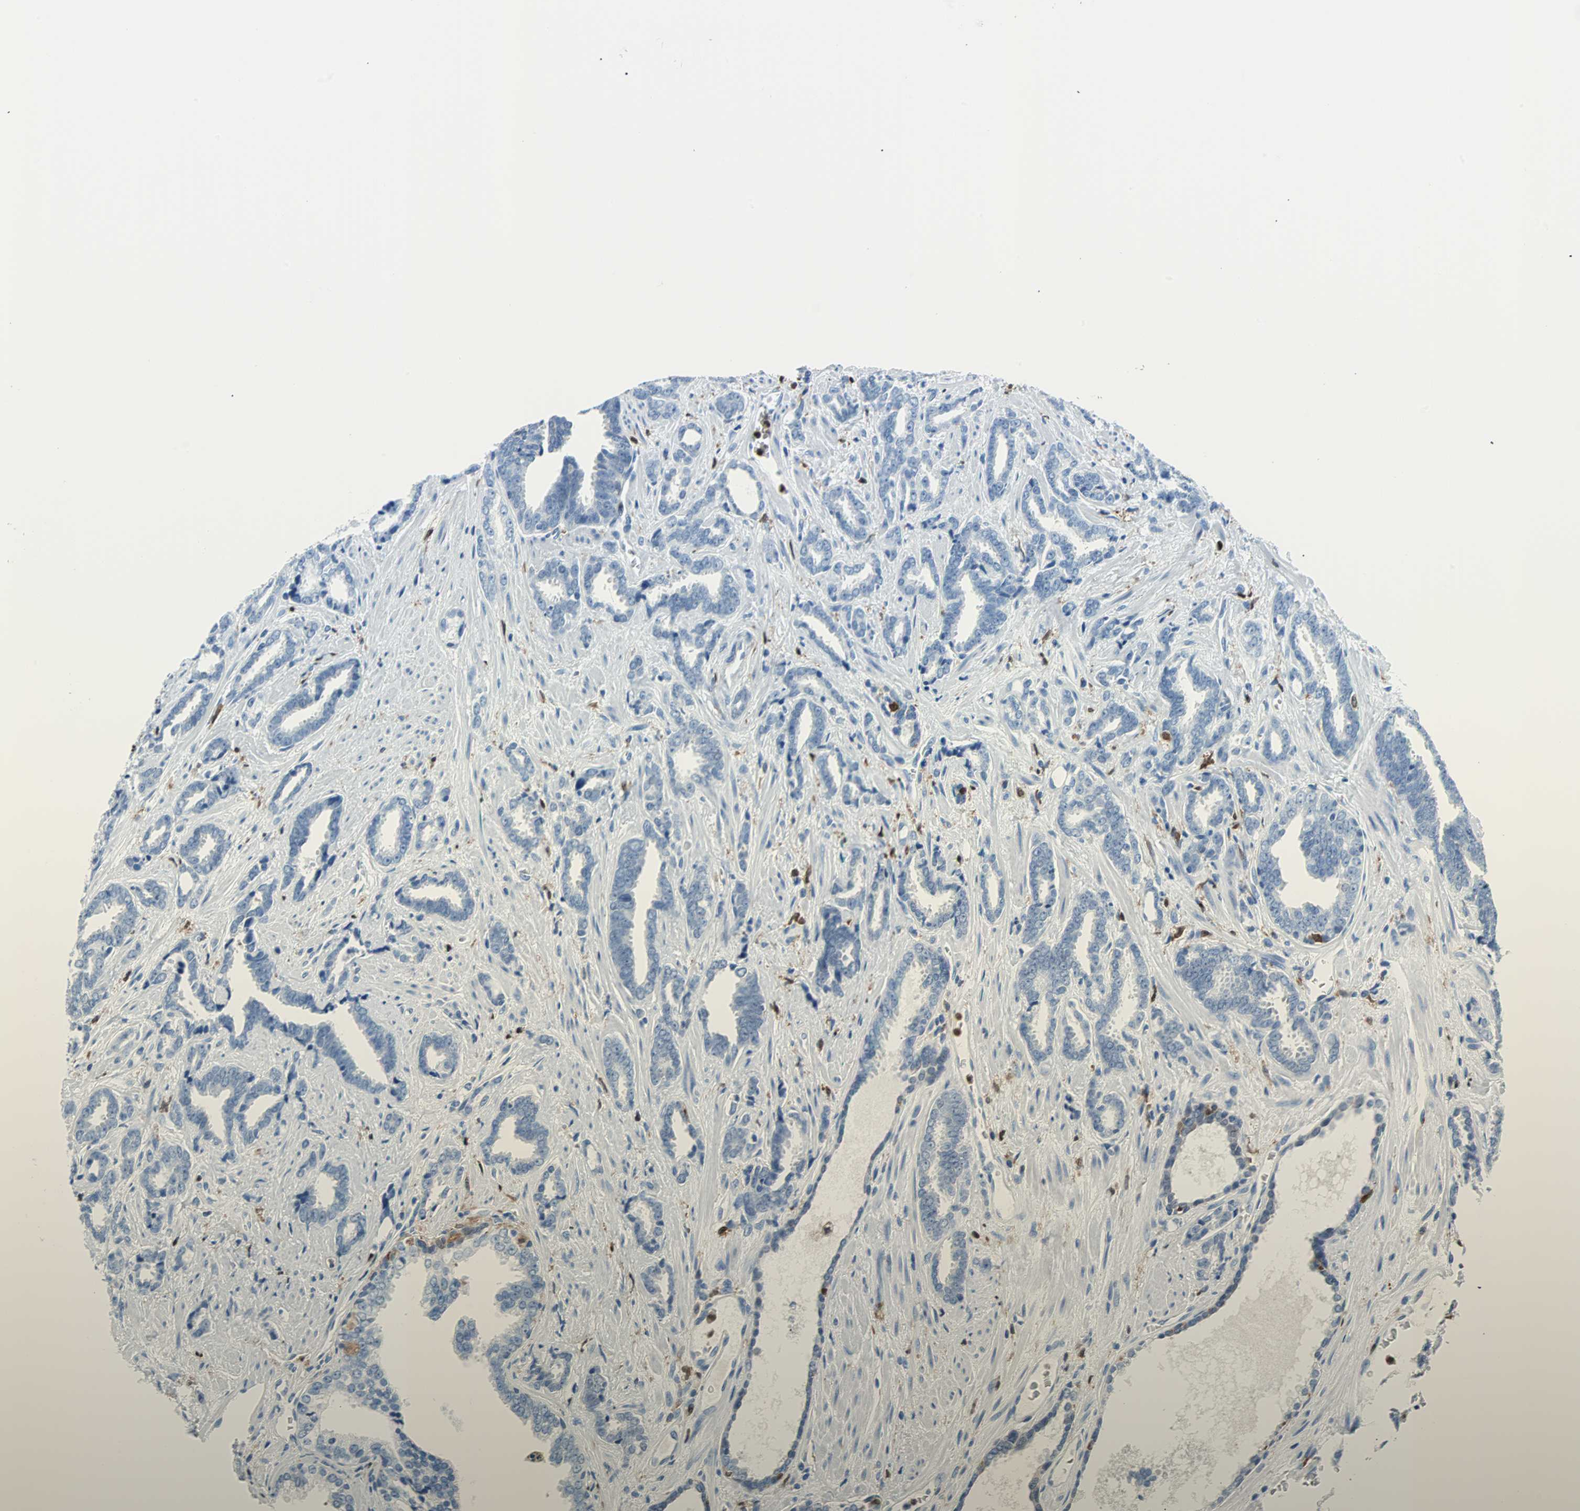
{"staining": {"intensity": "negative", "quantity": "none", "location": "none"}, "tissue": "prostate cancer", "cell_type": "Tumor cells", "image_type": "cancer", "snomed": [{"axis": "morphology", "description": "Adenocarcinoma, High grade"}, {"axis": "topography", "description": "Prostate"}], "caption": "The photomicrograph reveals no staining of tumor cells in prostate cancer (high-grade adenocarcinoma).", "gene": "SYK", "patient": {"sex": "male", "age": 67}}